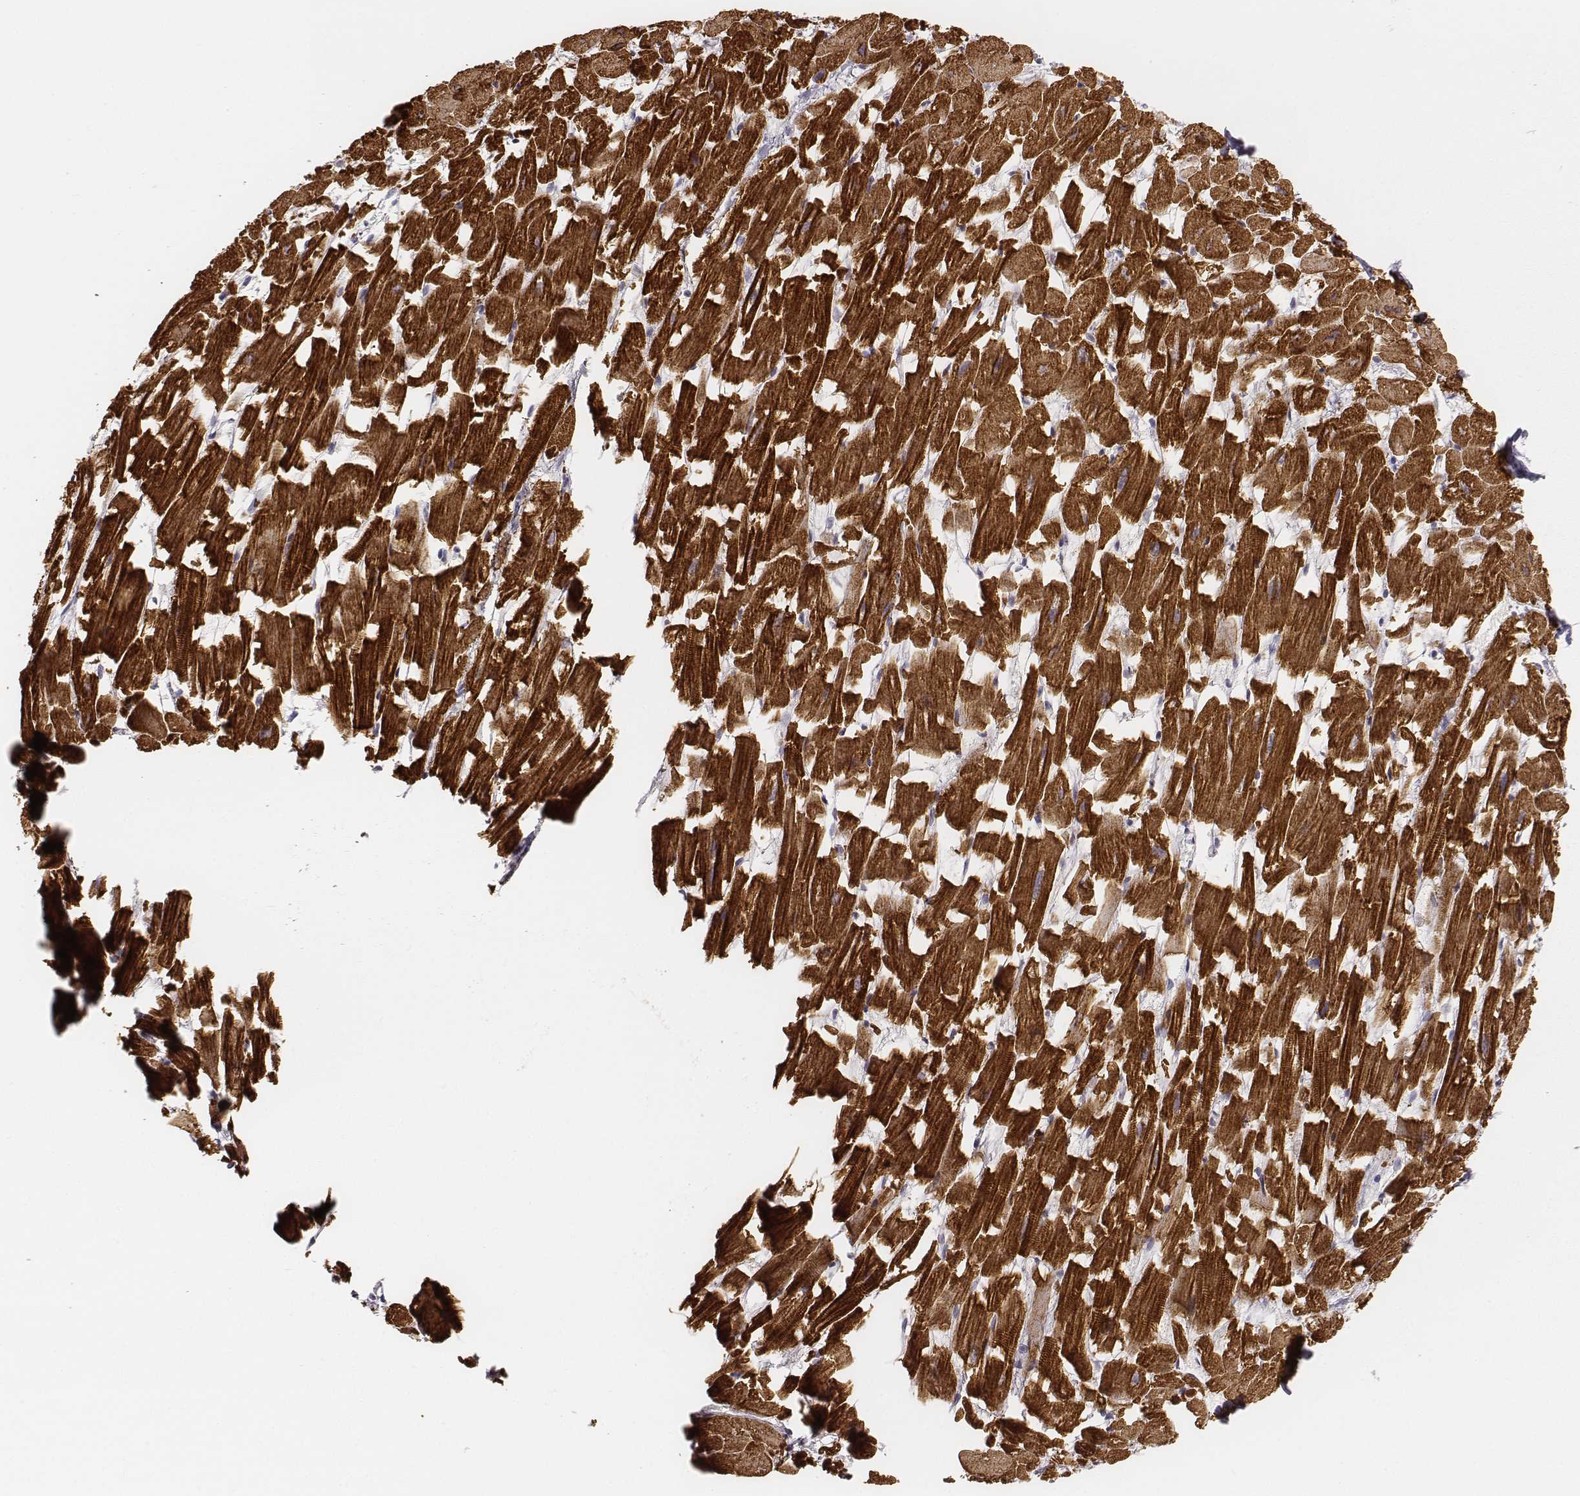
{"staining": {"intensity": "strong", "quantity": ">75%", "location": "cytoplasmic/membranous"}, "tissue": "heart muscle", "cell_type": "Cardiomyocytes", "image_type": "normal", "snomed": [{"axis": "morphology", "description": "Normal tissue, NOS"}, {"axis": "topography", "description": "Heart"}], "caption": "The histopathology image displays staining of unremarkable heart muscle, revealing strong cytoplasmic/membranous protein staining (brown color) within cardiomyocytes. Ihc stains the protein of interest in brown and the nuclei are stained blue.", "gene": "MYH6", "patient": {"sex": "female", "age": 64}}